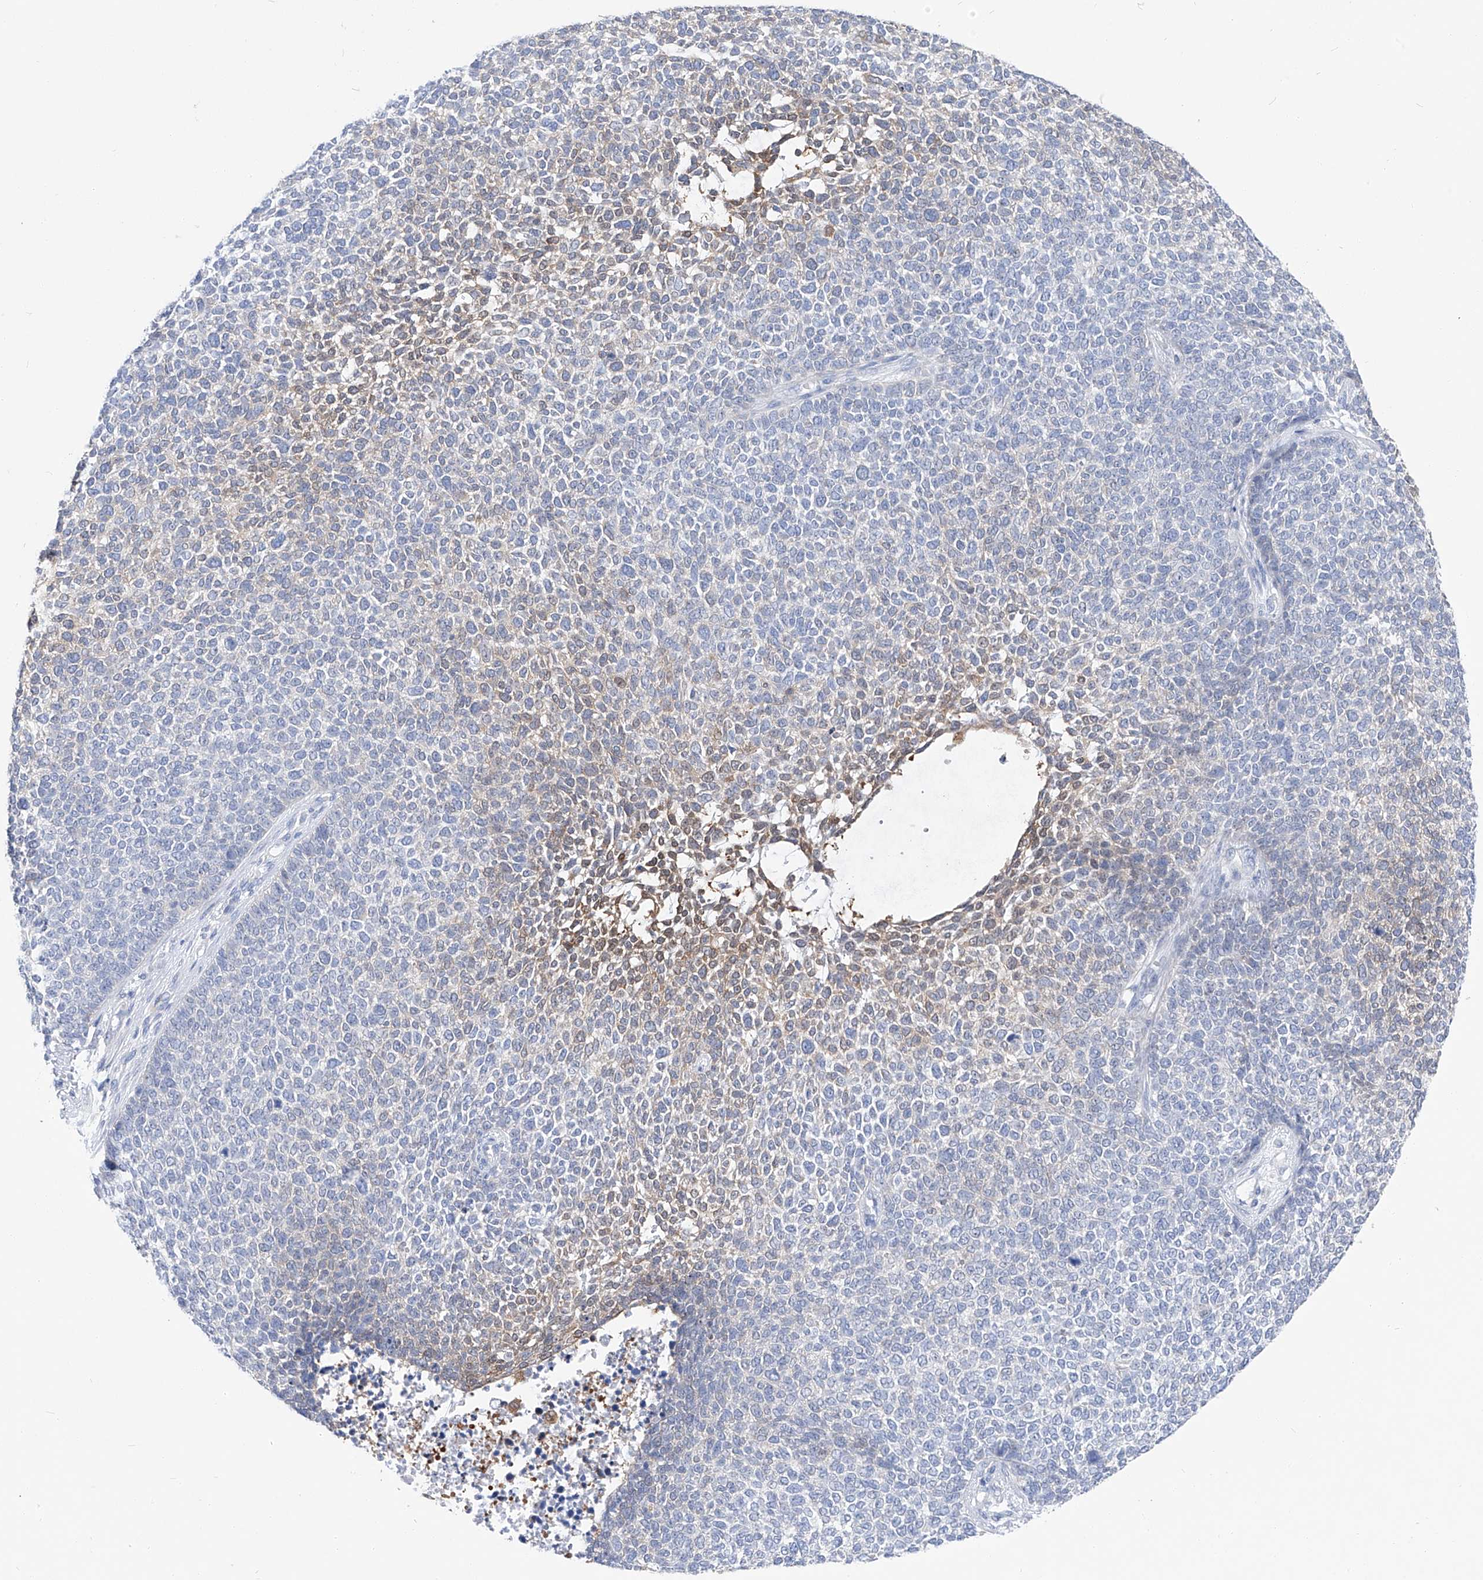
{"staining": {"intensity": "moderate", "quantity": "<25%", "location": "cytoplasmic/membranous"}, "tissue": "skin cancer", "cell_type": "Tumor cells", "image_type": "cancer", "snomed": [{"axis": "morphology", "description": "Basal cell carcinoma"}, {"axis": "topography", "description": "Skin"}], "caption": "Immunohistochemical staining of basal cell carcinoma (skin) demonstrates low levels of moderate cytoplasmic/membranous expression in about <25% of tumor cells.", "gene": "UFL1", "patient": {"sex": "female", "age": 84}}